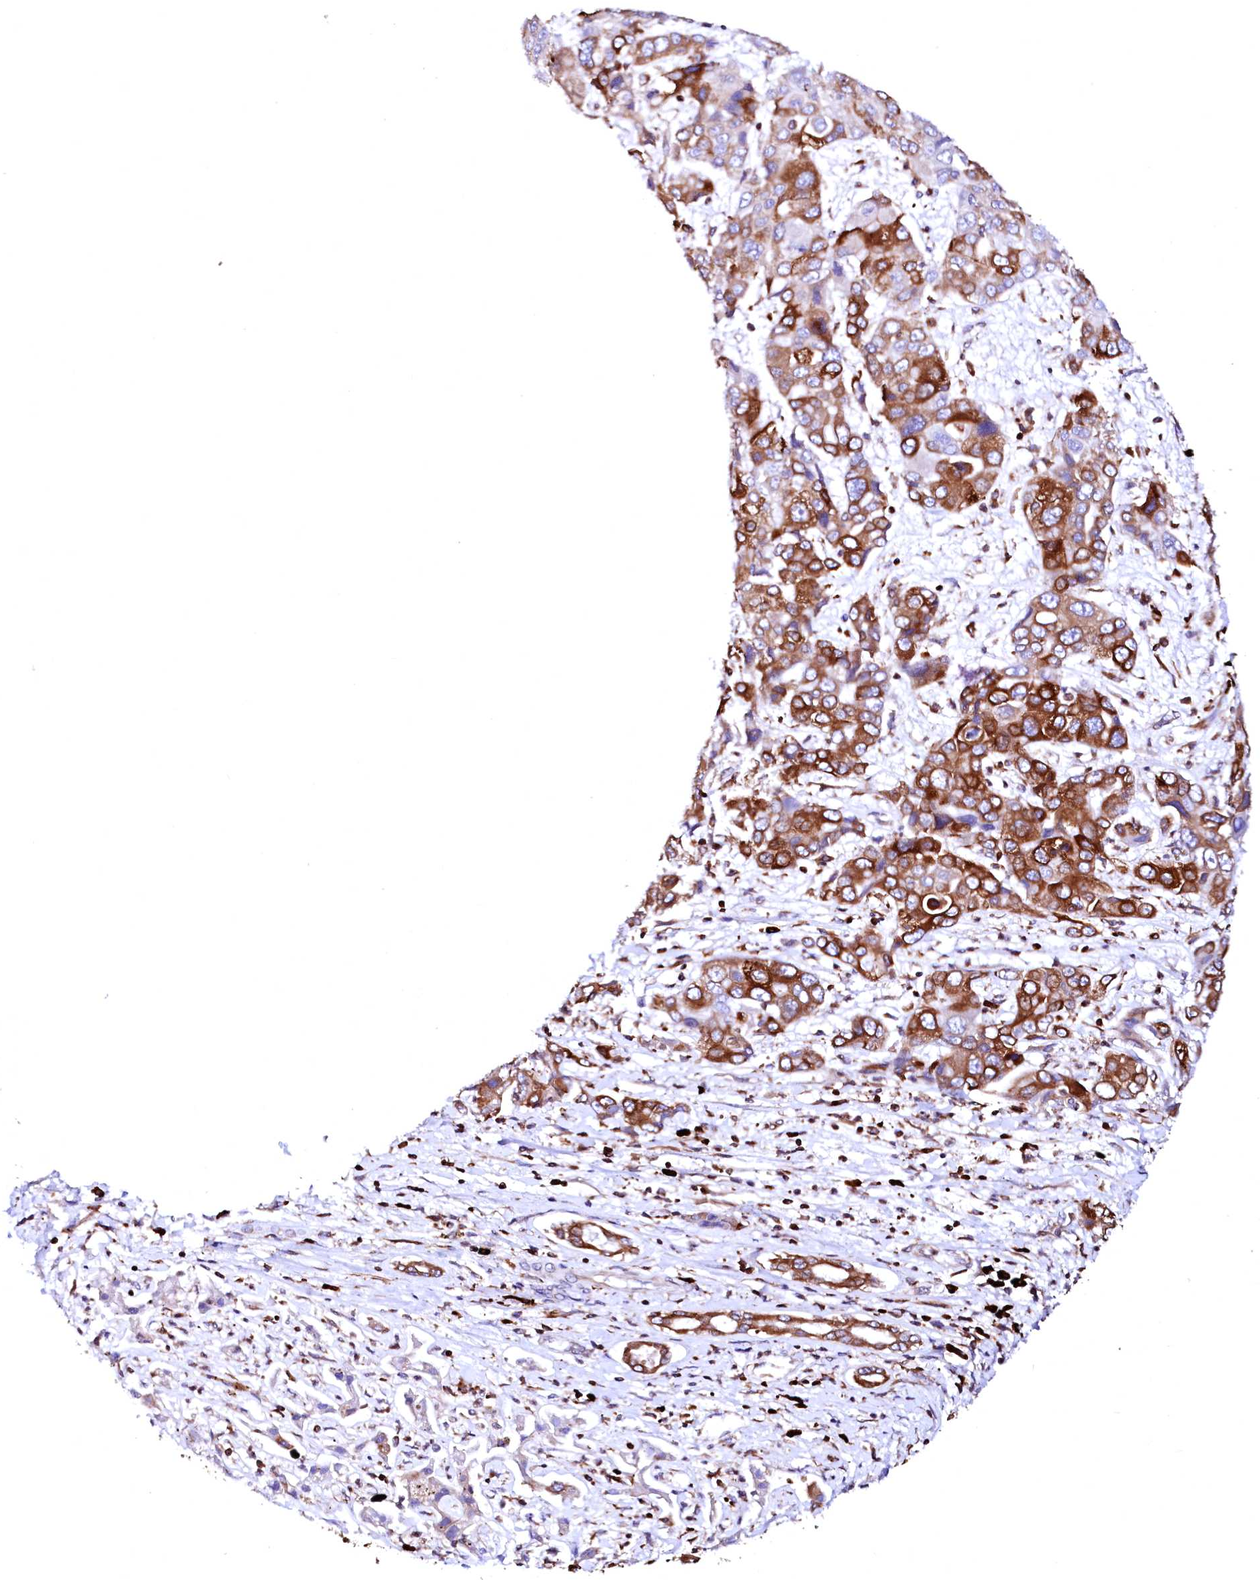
{"staining": {"intensity": "strong", "quantity": "25%-75%", "location": "cytoplasmic/membranous"}, "tissue": "liver cancer", "cell_type": "Tumor cells", "image_type": "cancer", "snomed": [{"axis": "morphology", "description": "Cholangiocarcinoma"}, {"axis": "topography", "description": "Liver"}], "caption": "Immunohistochemical staining of human liver cholangiocarcinoma demonstrates high levels of strong cytoplasmic/membranous staining in about 25%-75% of tumor cells.", "gene": "DERL1", "patient": {"sex": "male", "age": 67}}